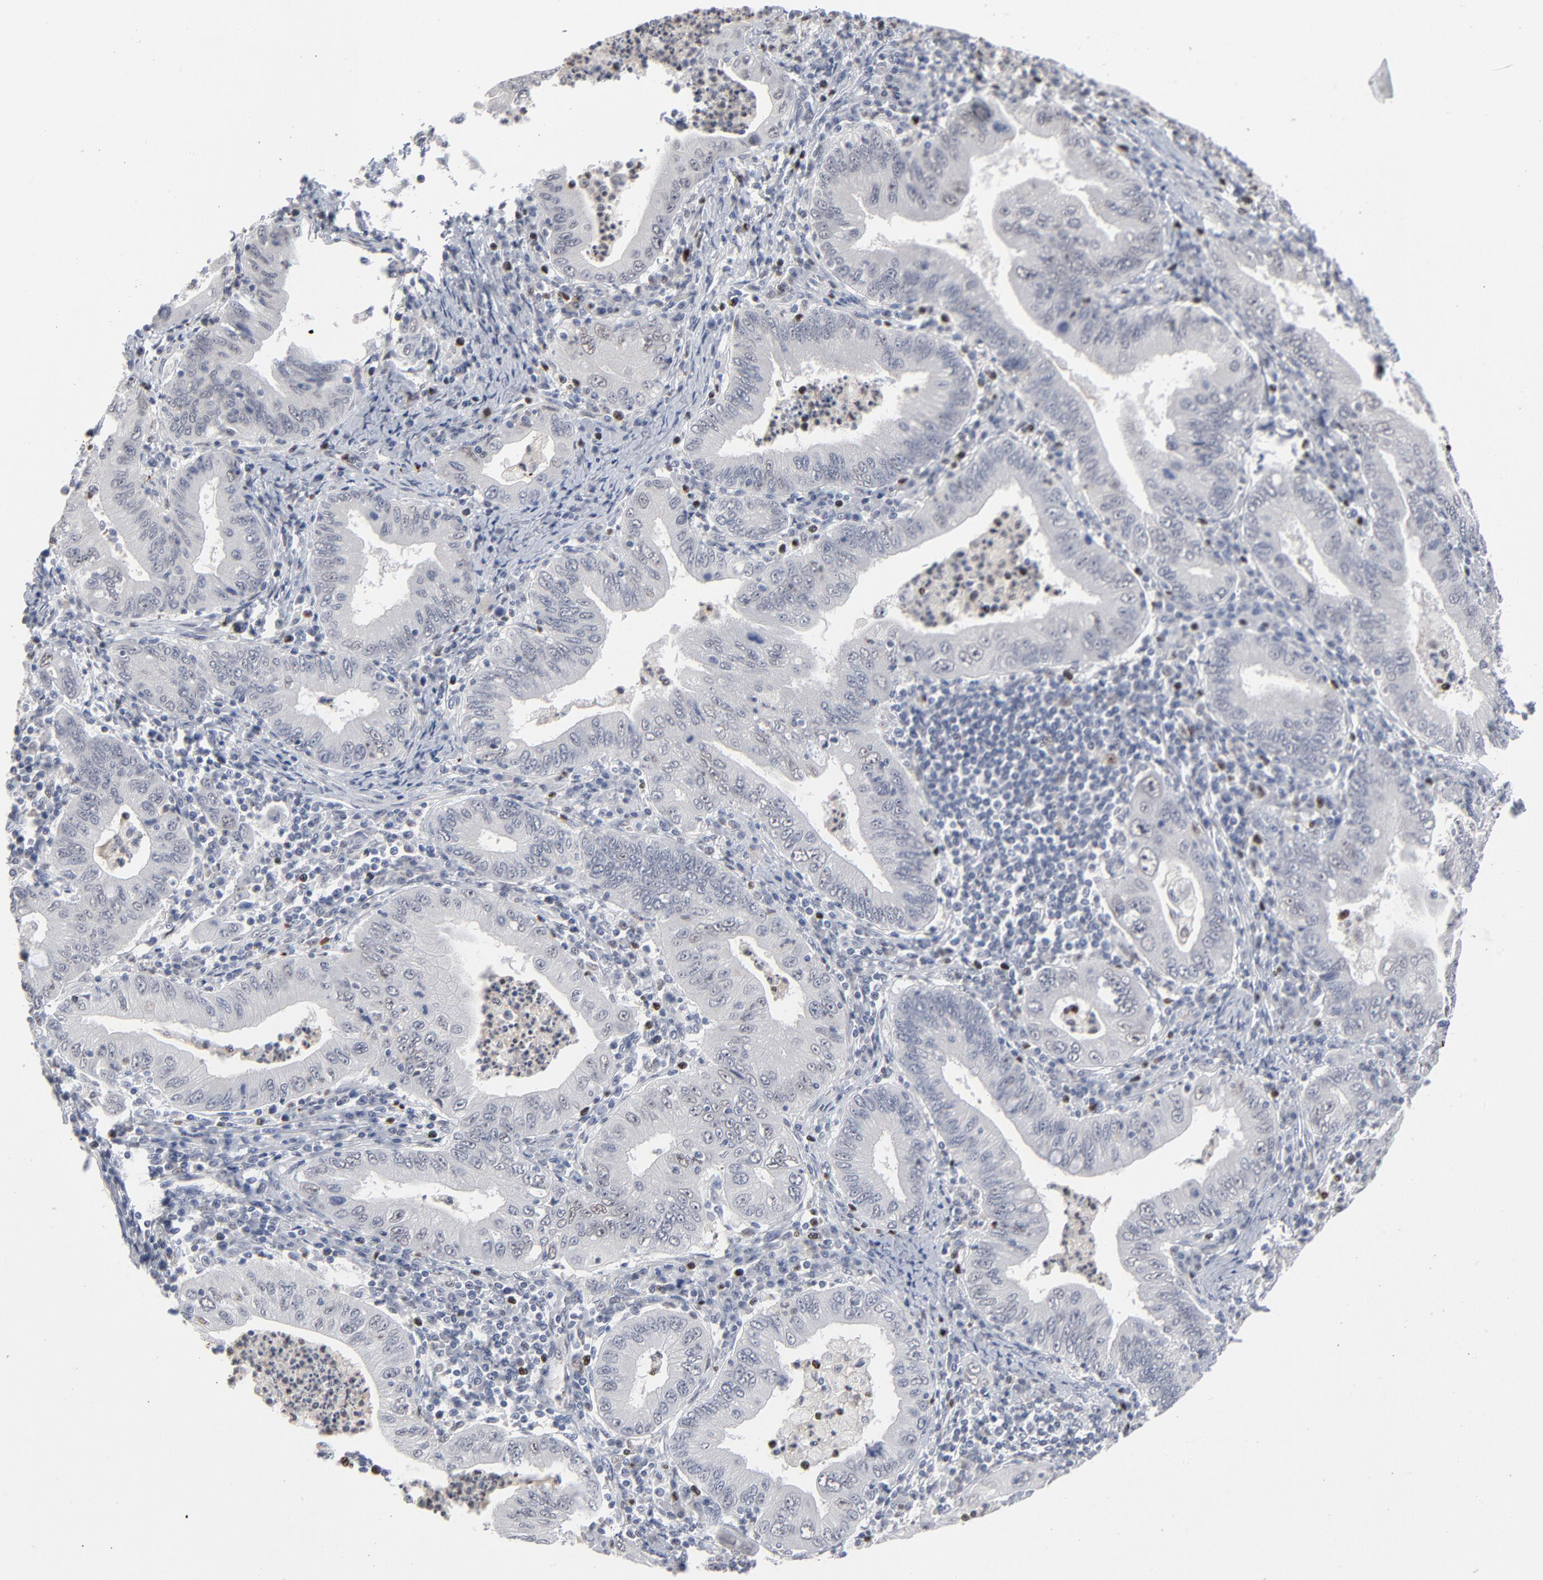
{"staining": {"intensity": "negative", "quantity": "none", "location": "none"}, "tissue": "stomach cancer", "cell_type": "Tumor cells", "image_type": "cancer", "snomed": [{"axis": "morphology", "description": "Normal tissue, NOS"}, {"axis": "morphology", "description": "Adenocarcinoma, NOS"}, {"axis": "topography", "description": "Esophagus"}, {"axis": "topography", "description": "Stomach, upper"}, {"axis": "topography", "description": "Peripheral nerve tissue"}], "caption": "Histopathology image shows no protein positivity in tumor cells of stomach adenocarcinoma tissue. Brightfield microscopy of immunohistochemistry stained with DAB (brown) and hematoxylin (blue), captured at high magnification.", "gene": "FOXN2", "patient": {"sex": "male", "age": 62}}